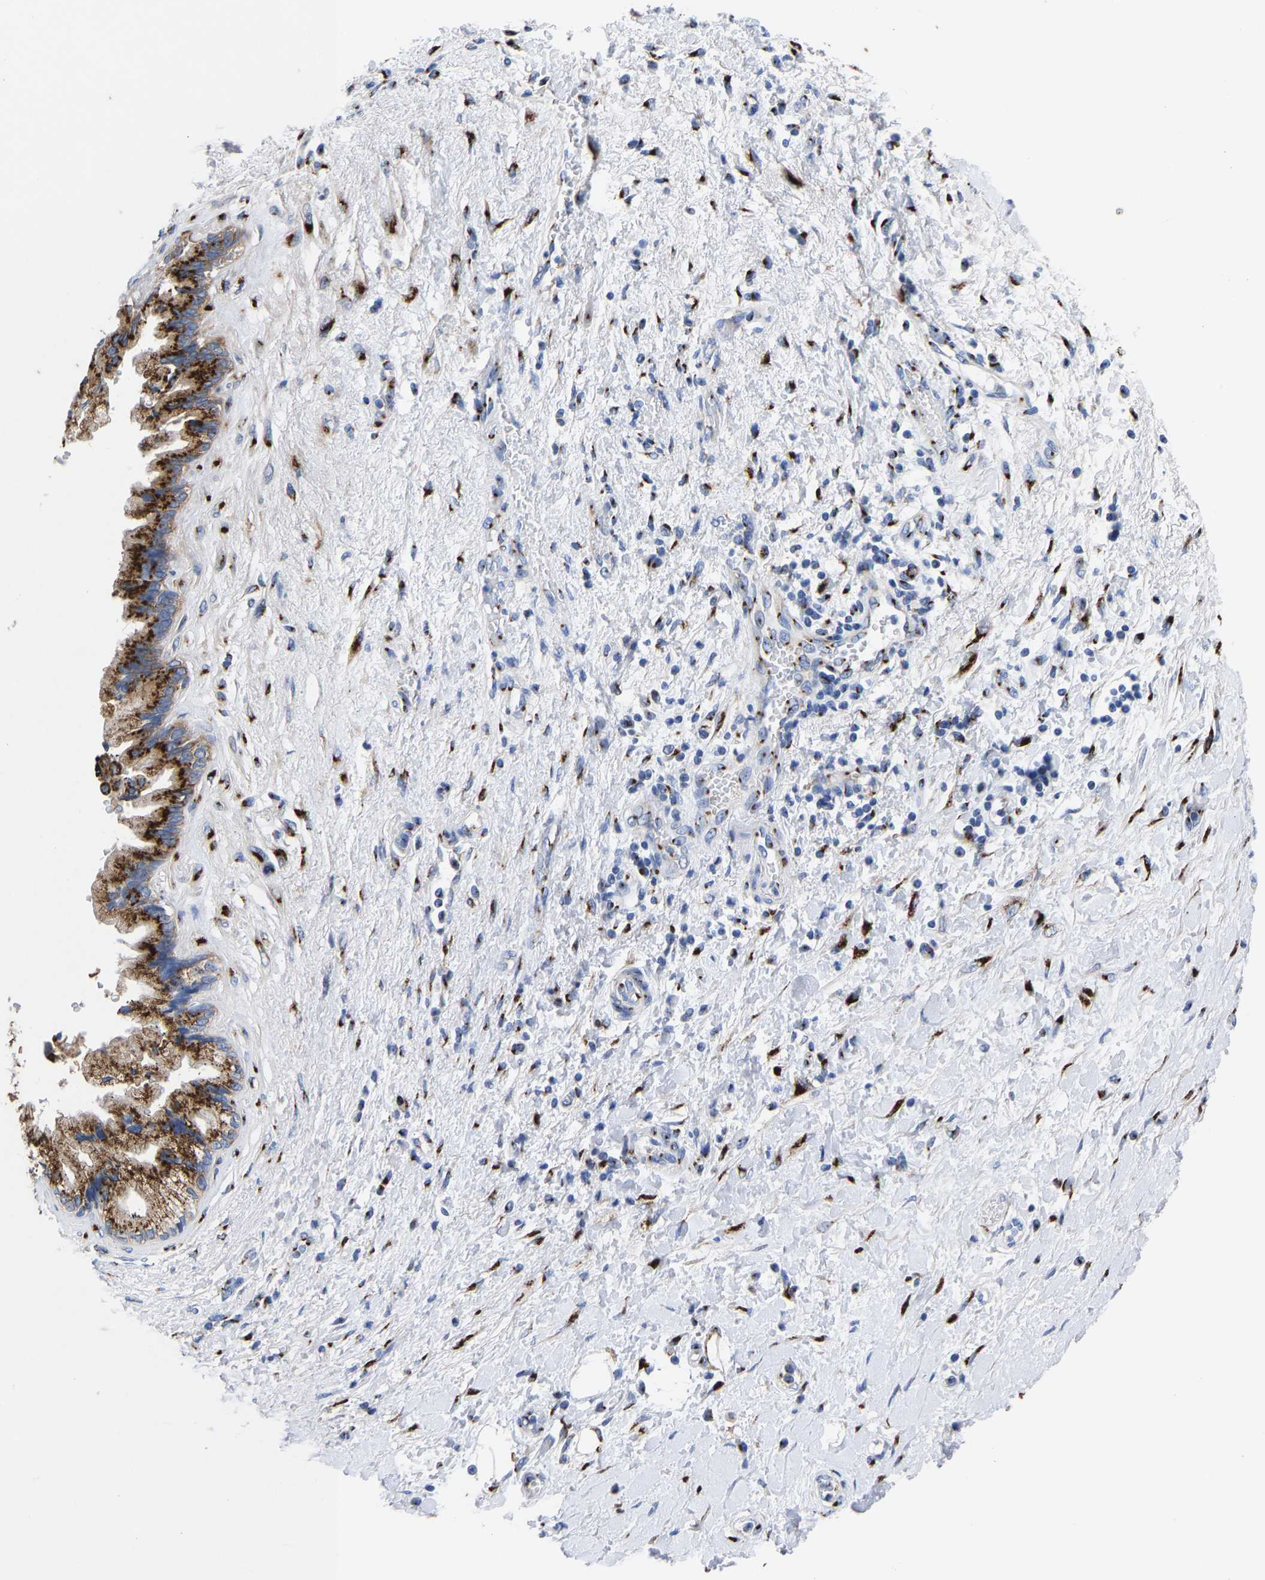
{"staining": {"intensity": "strong", "quantity": ">75%", "location": "cytoplasmic/membranous"}, "tissue": "pancreatic cancer", "cell_type": "Tumor cells", "image_type": "cancer", "snomed": [{"axis": "morphology", "description": "Adenocarcinoma, NOS"}, {"axis": "topography", "description": "Pancreas"}], "caption": "IHC image of pancreatic cancer stained for a protein (brown), which demonstrates high levels of strong cytoplasmic/membranous expression in approximately >75% of tumor cells.", "gene": "TMEM87A", "patient": {"sex": "female", "age": 60}}